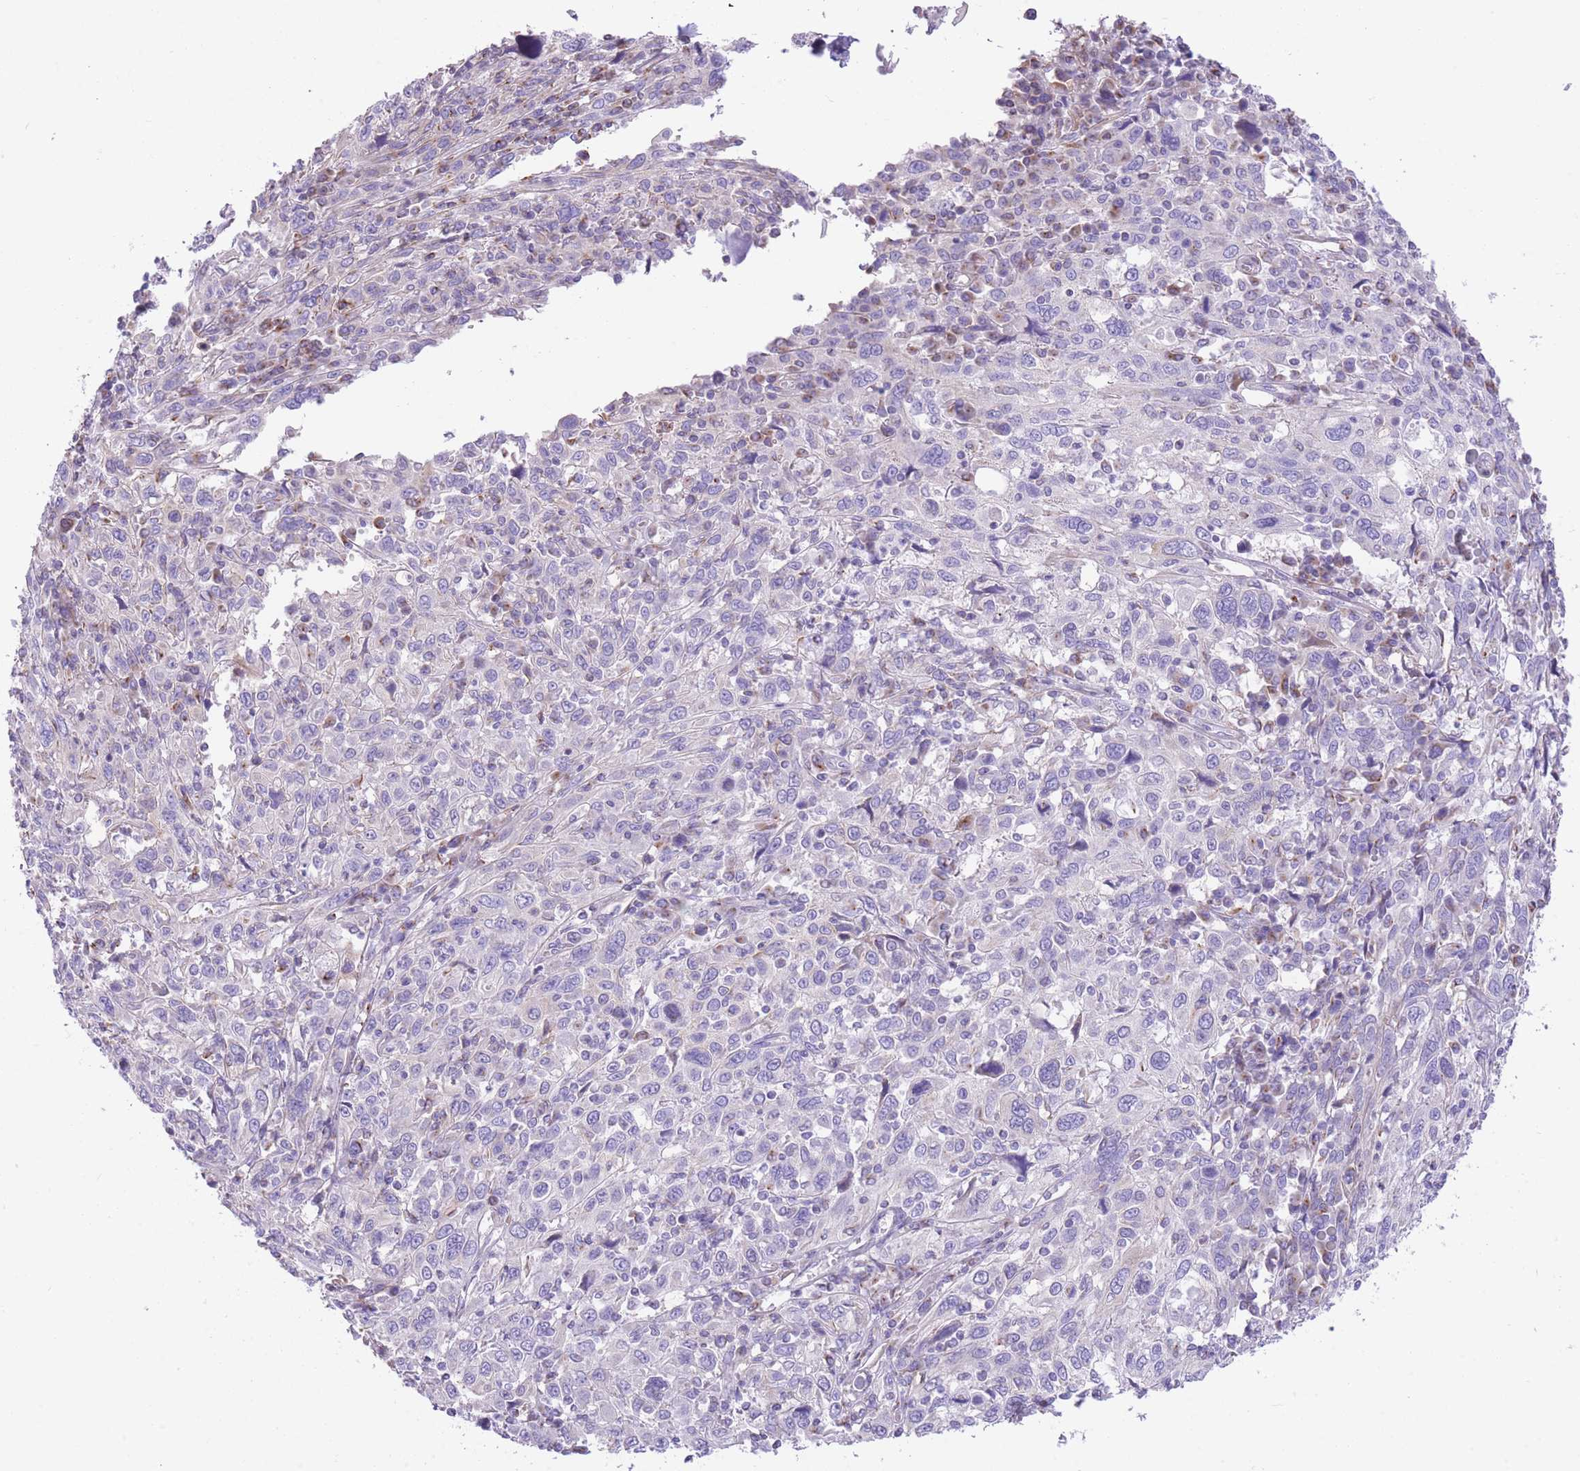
{"staining": {"intensity": "negative", "quantity": "none", "location": "none"}, "tissue": "cervical cancer", "cell_type": "Tumor cells", "image_type": "cancer", "snomed": [{"axis": "morphology", "description": "Squamous cell carcinoma, NOS"}, {"axis": "topography", "description": "Cervix"}], "caption": "Tumor cells show no significant protein positivity in squamous cell carcinoma (cervical).", "gene": "RHOU", "patient": {"sex": "female", "age": 46}}